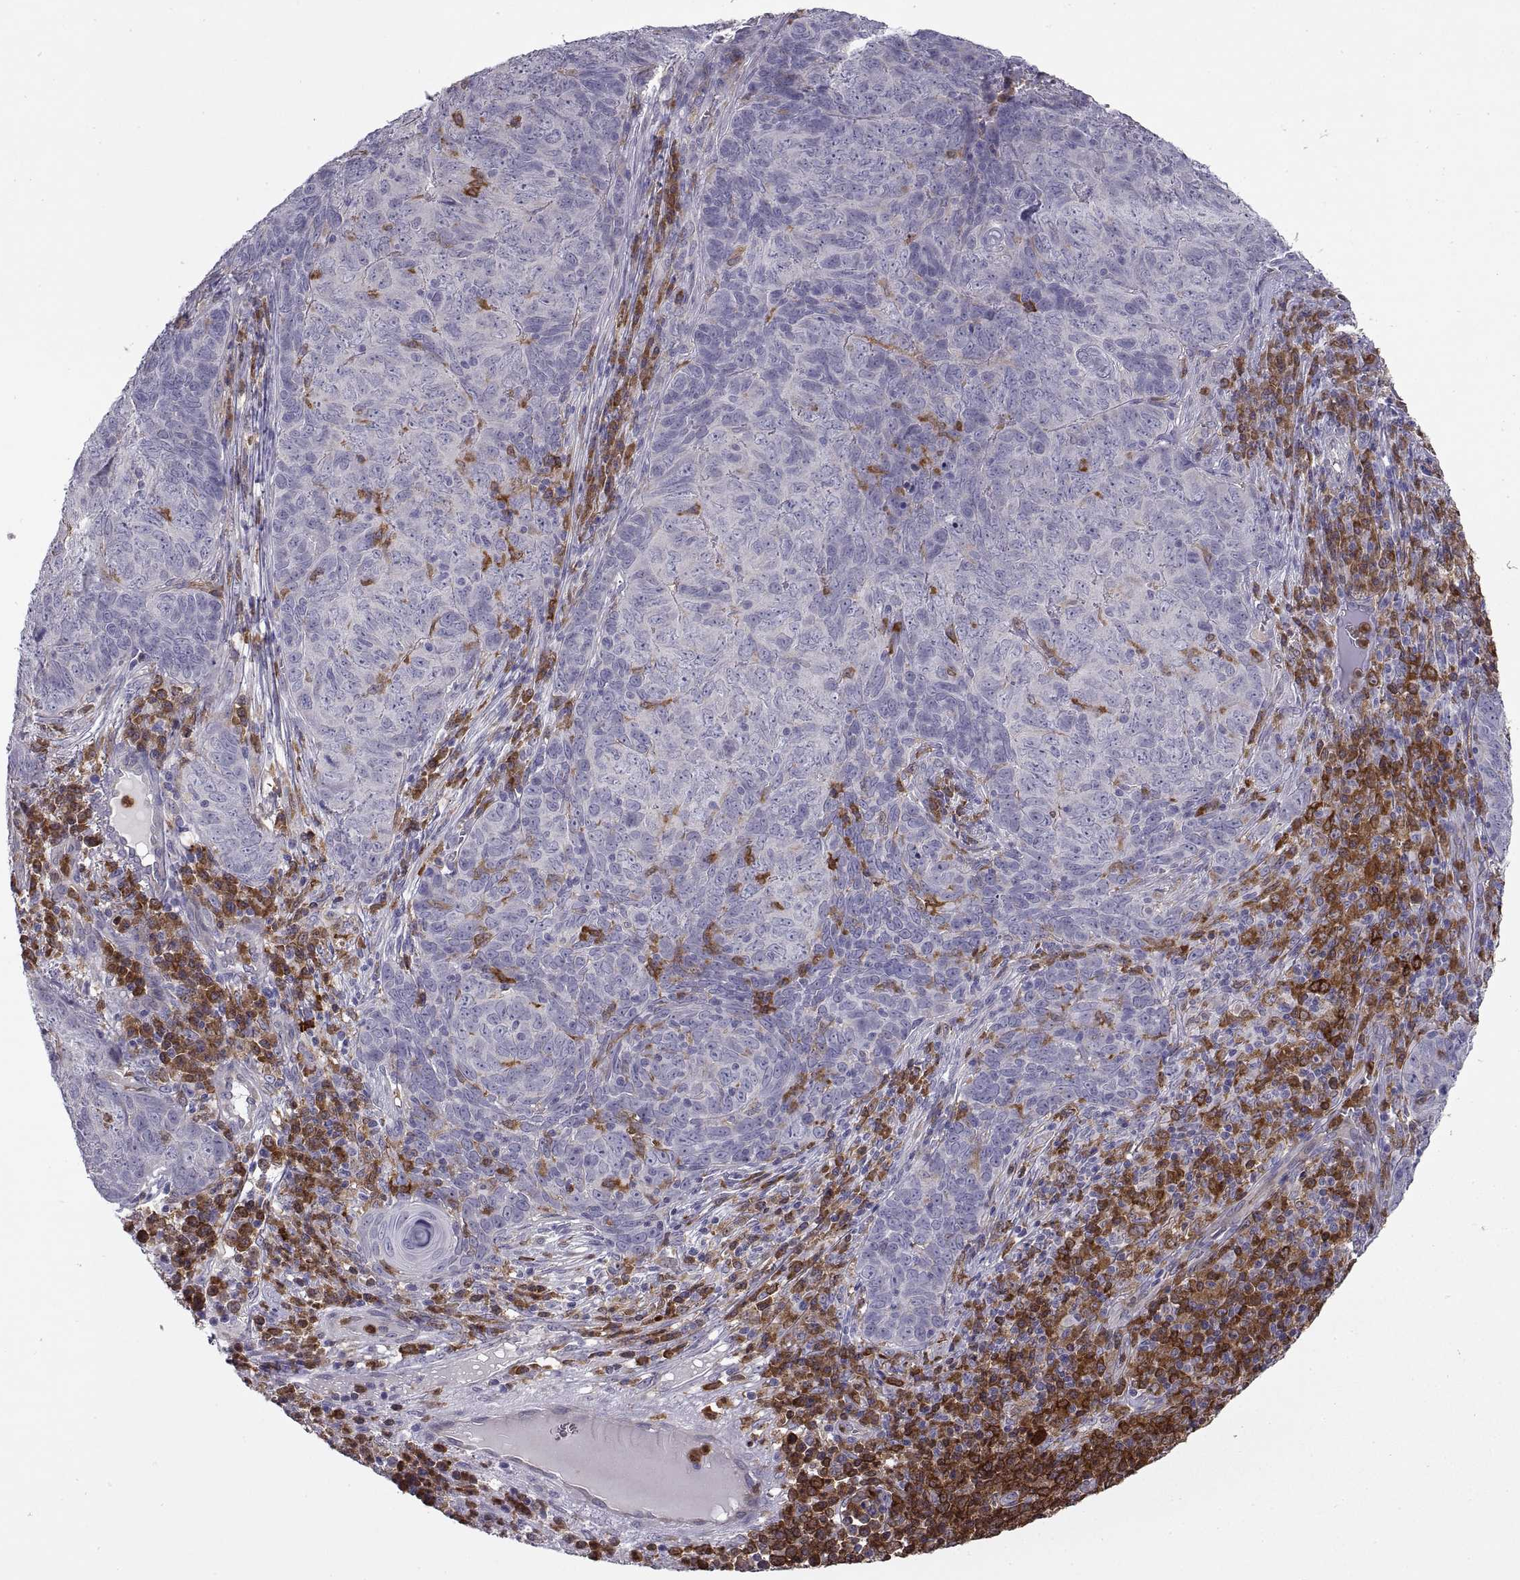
{"staining": {"intensity": "negative", "quantity": "none", "location": "none"}, "tissue": "skin cancer", "cell_type": "Tumor cells", "image_type": "cancer", "snomed": [{"axis": "morphology", "description": "Squamous cell carcinoma, NOS"}, {"axis": "topography", "description": "Skin"}, {"axis": "topography", "description": "Anal"}], "caption": "High magnification brightfield microscopy of skin squamous cell carcinoma stained with DAB (3,3'-diaminobenzidine) (brown) and counterstained with hematoxylin (blue): tumor cells show no significant expression. Nuclei are stained in blue.", "gene": "DOK3", "patient": {"sex": "female", "age": 51}}